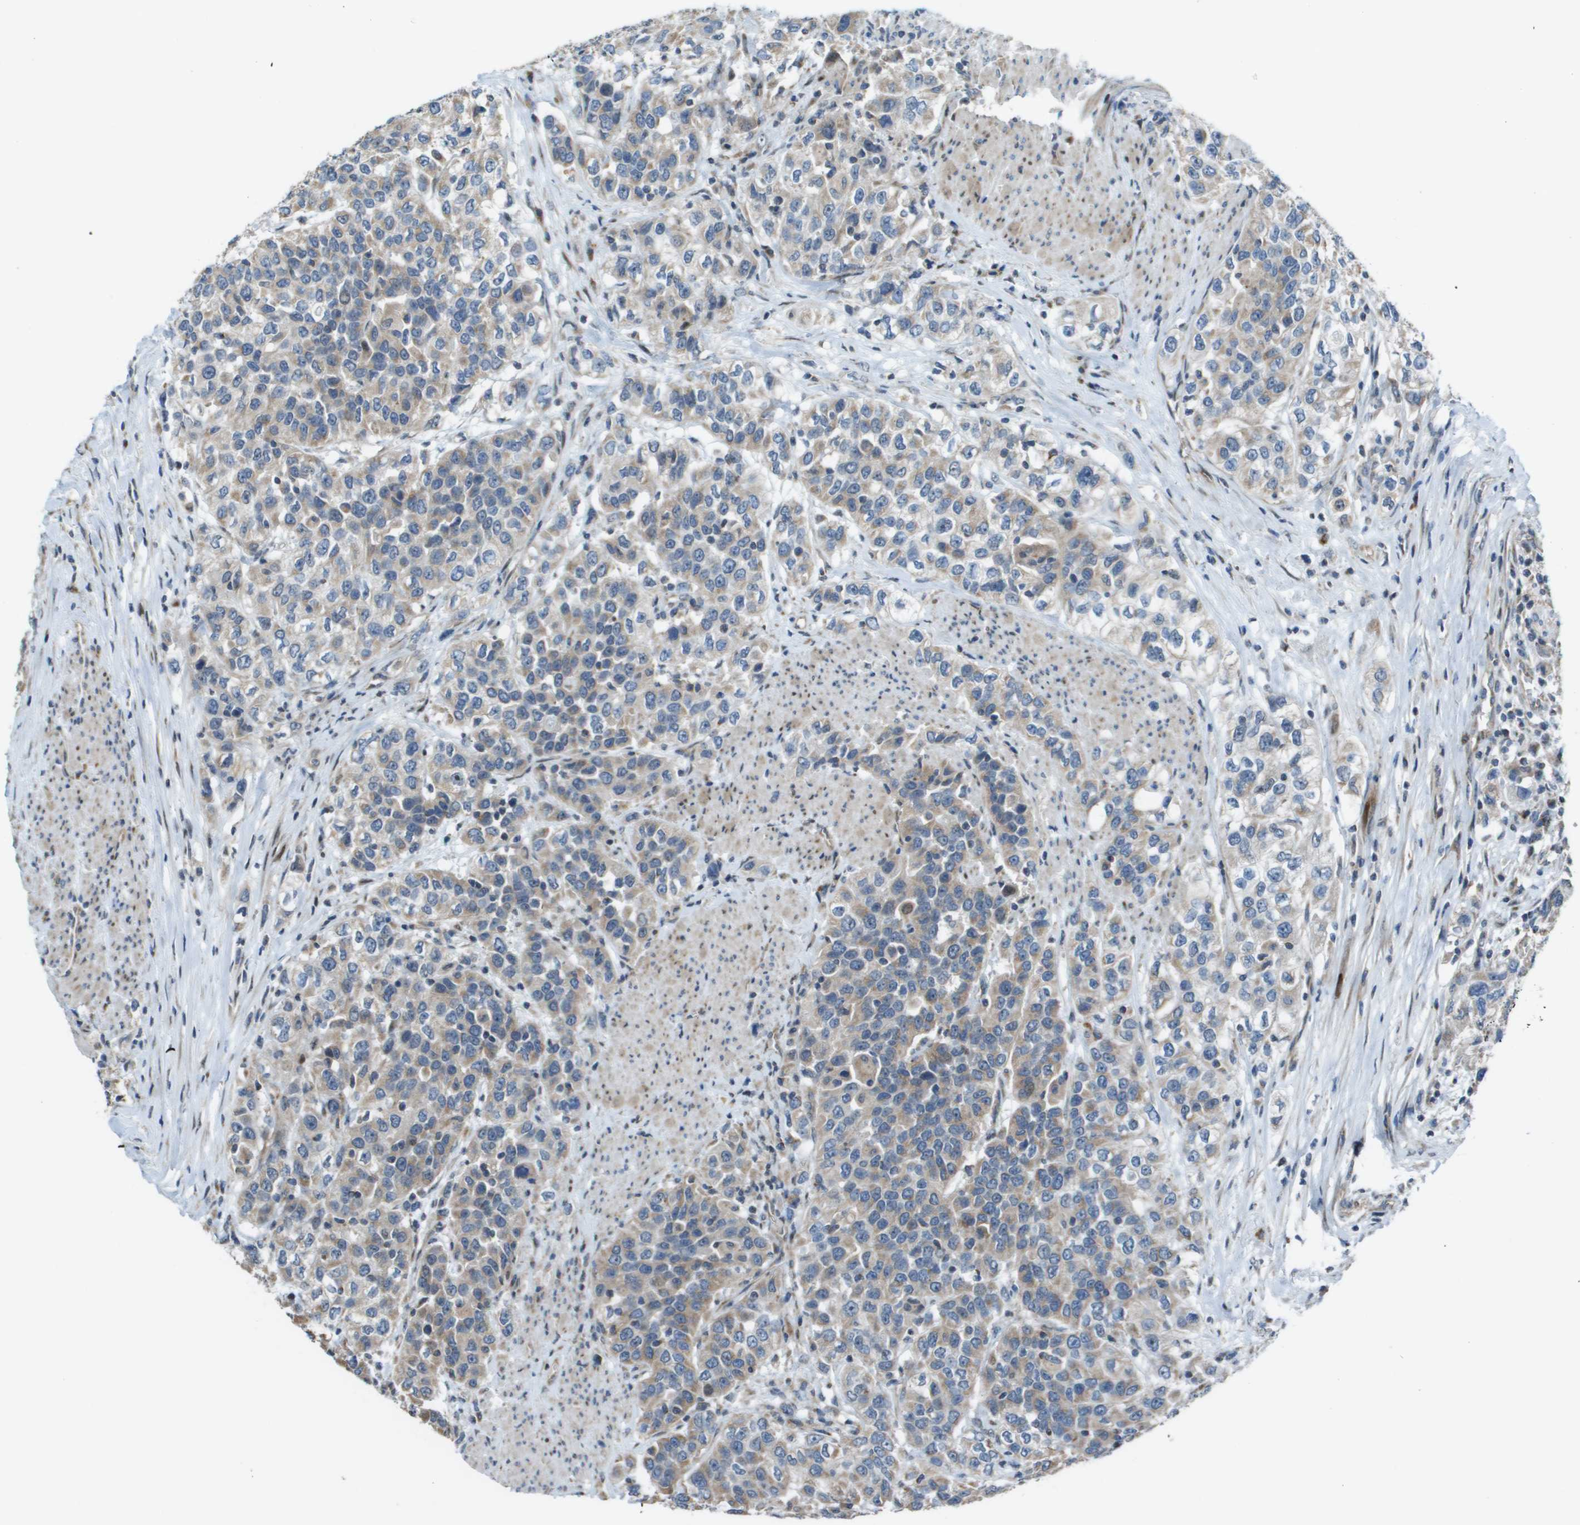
{"staining": {"intensity": "weak", "quantity": ">75%", "location": "cytoplasmic/membranous"}, "tissue": "urothelial cancer", "cell_type": "Tumor cells", "image_type": "cancer", "snomed": [{"axis": "morphology", "description": "Urothelial carcinoma, High grade"}, {"axis": "topography", "description": "Urinary bladder"}], "caption": "Protein analysis of urothelial cancer tissue exhibits weak cytoplasmic/membranous expression in approximately >75% of tumor cells.", "gene": "MGAT3", "patient": {"sex": "female", "age": 80}}